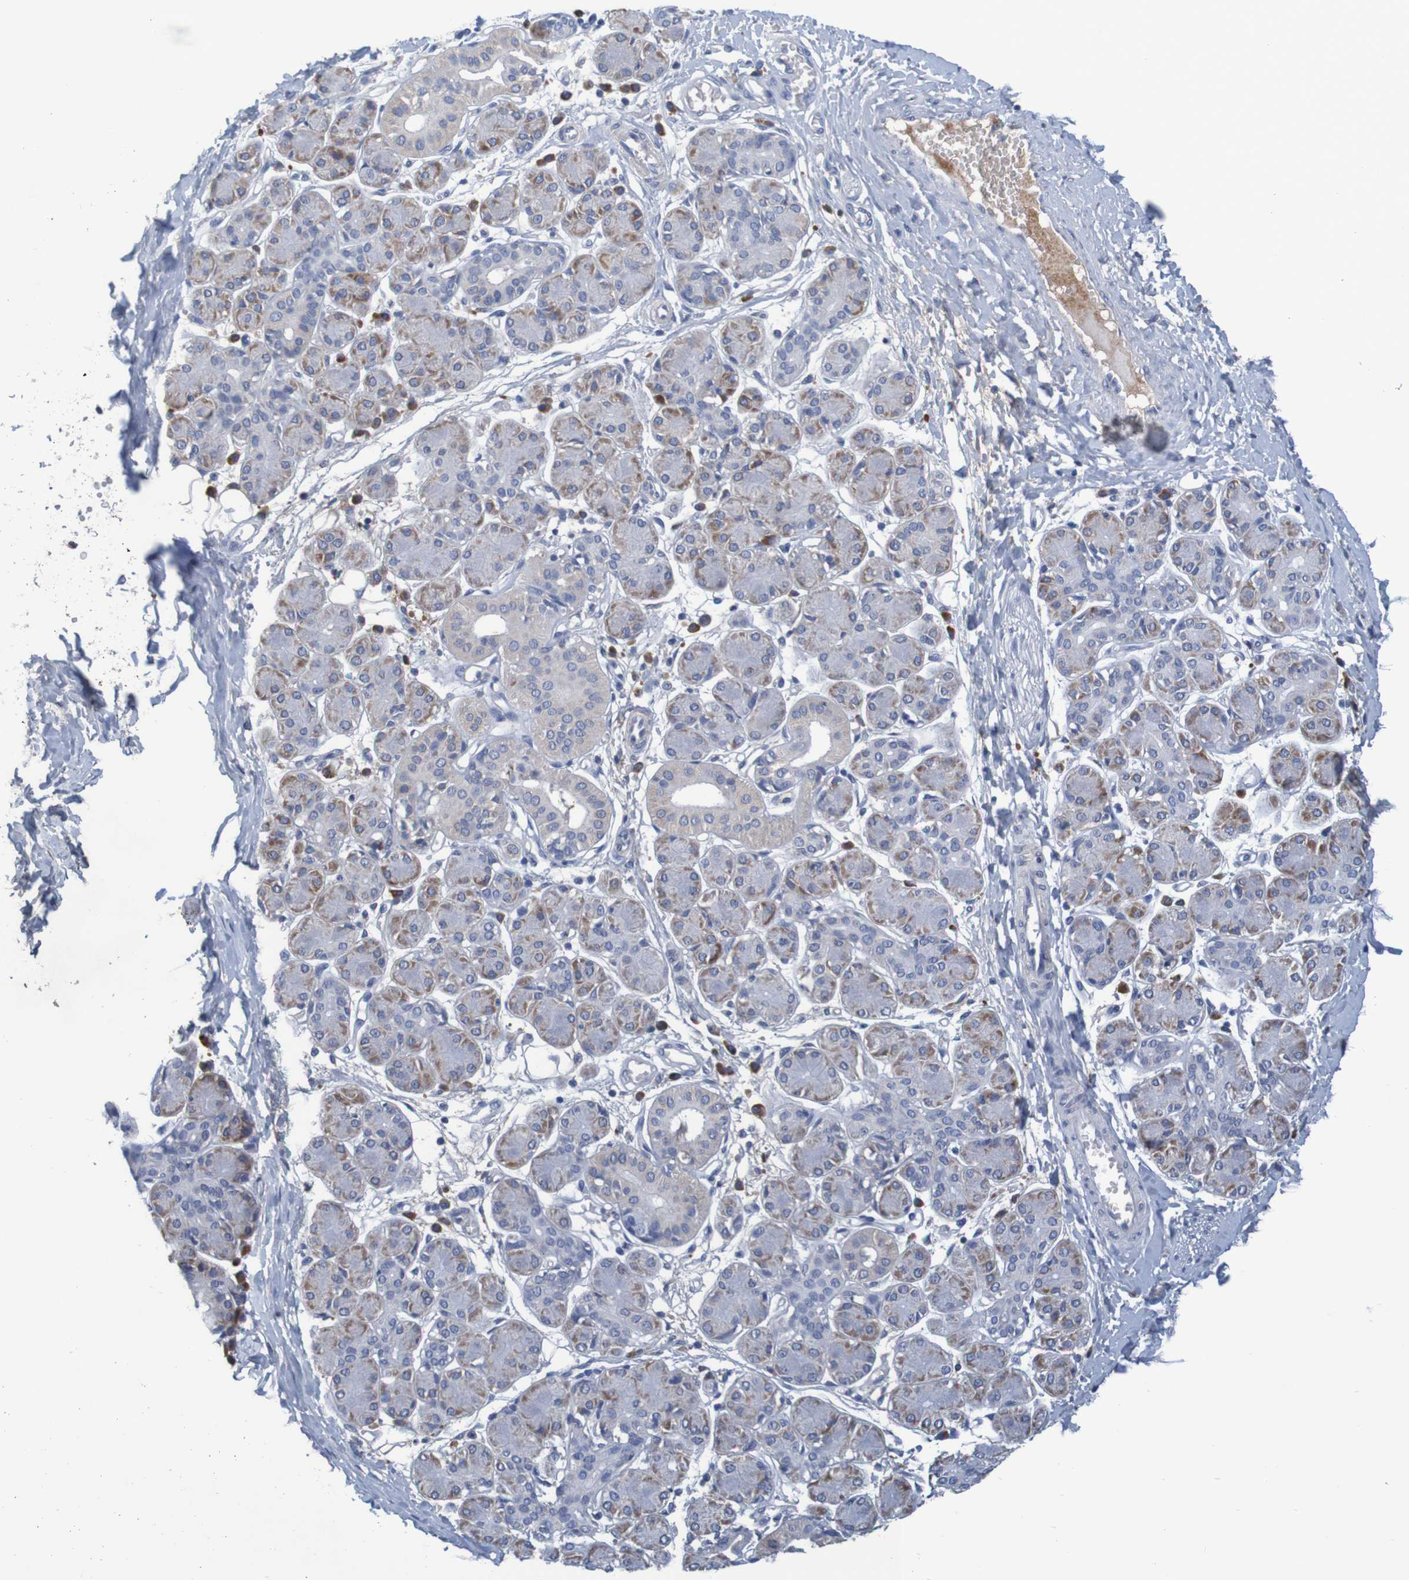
{"staining": {"intensity": "moderate", "quantity": "25%-75%", "location": "cytoplasmic/membranous"}, "tissue": "salivary gland", "cell_type": "Glandular cells", "image_type": "normal", "snomed": [{"axis": "morphology", "description": "Normal tissue, NOS"}, {"axis": "morphology", "description": "Inflammation, NOS"}, {"axis": "topography", "description": "Lymph node"}, {"axis": "topography", "description": "Salivary gland"}], "caption": "Immunohistochemical staining of benign salivary gland exhibits 25%-75% levels of moderate cytoplasmic/membranous protein expression in approximately 25%-75% of glandular cells.", "gene": "LTA", "patient": {"sex": "male", "age": 3}}